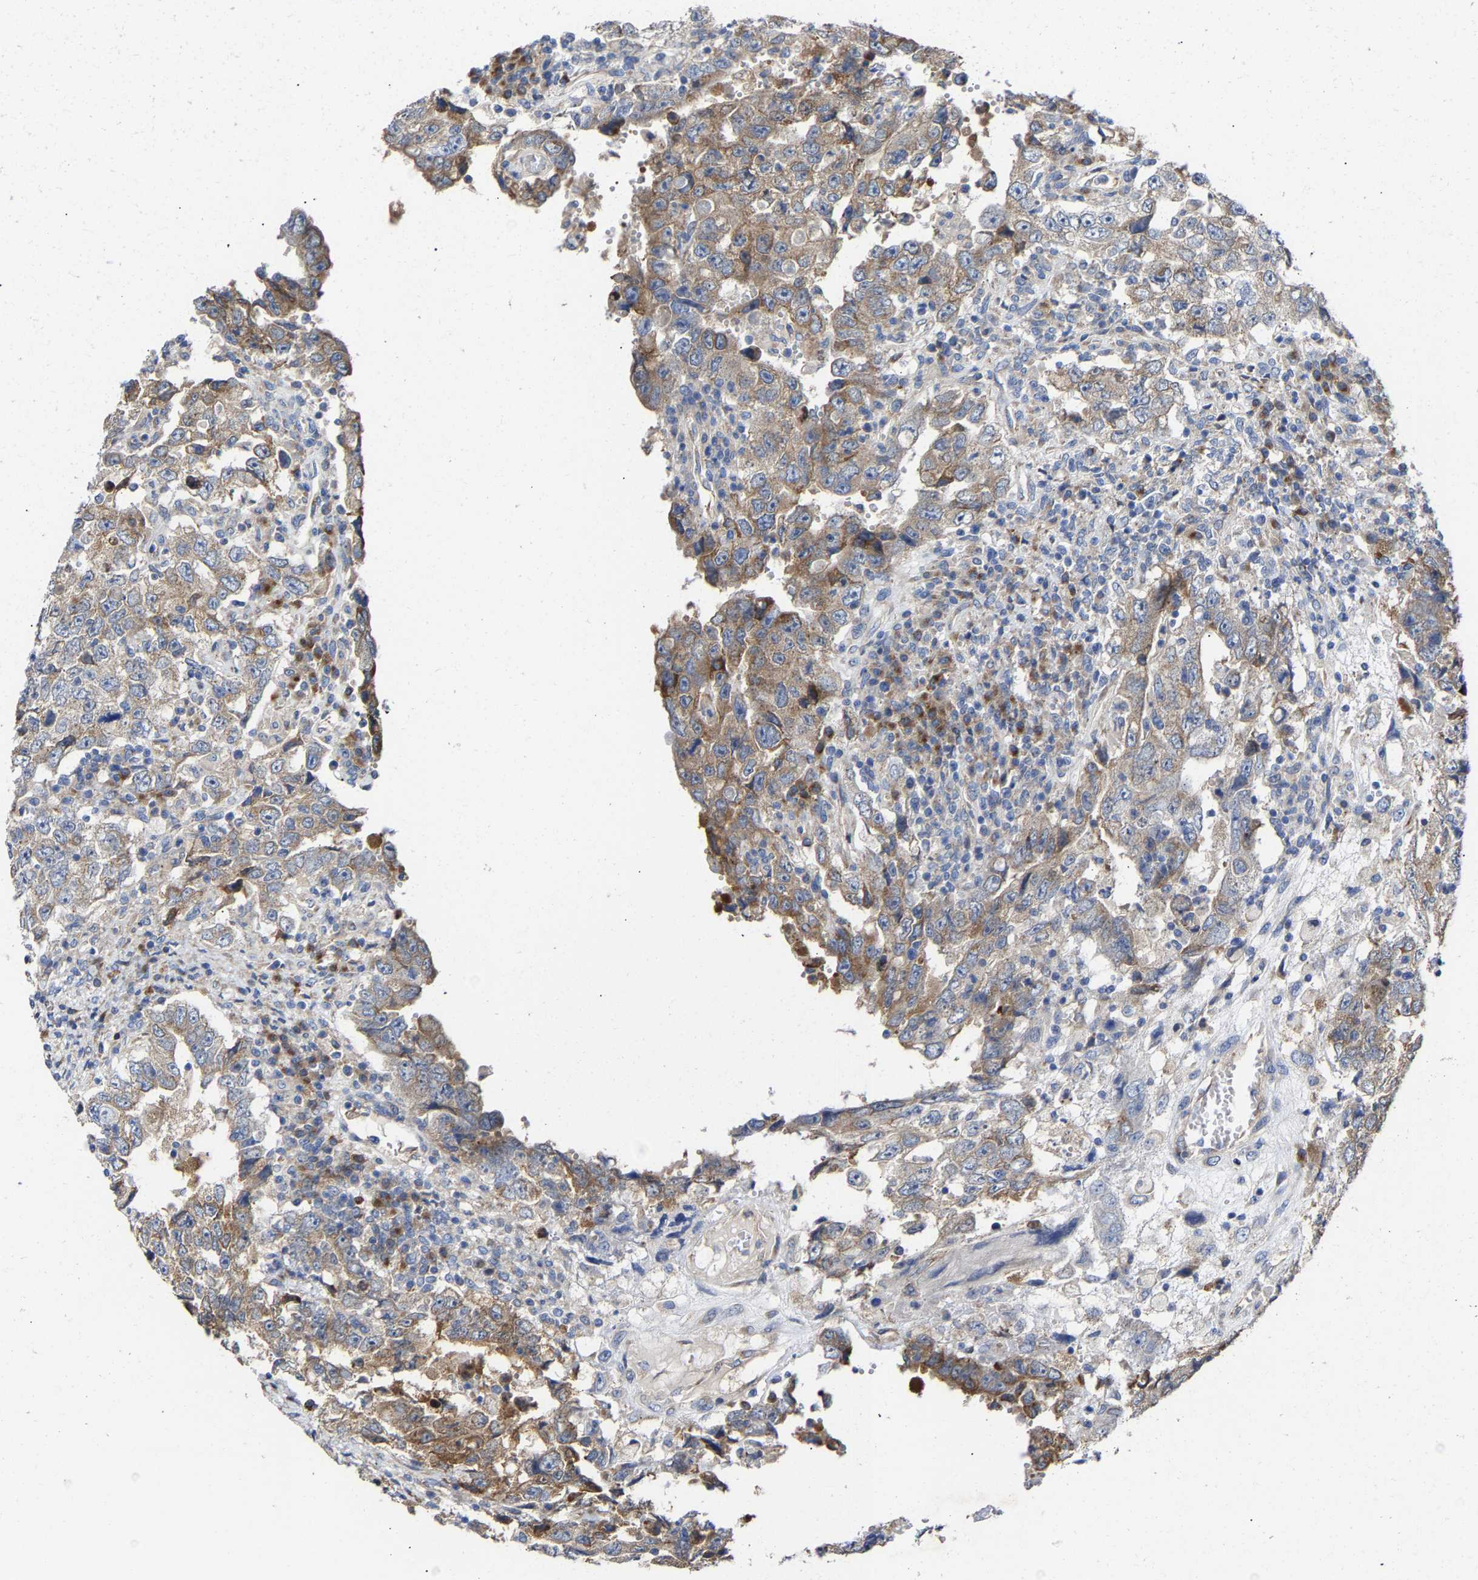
{"staining": {"intensity": "moderate", "quantity": ">75%", "location": "cytoplasmic/membranous"}, "tissue": "testis cancer", "cell_type": "Tumor cells", "image_type": "cancer", "snomed": [{"axis": "morphology", "description": "Carcinoma, Embryonal, NOS"}, {"axis": "topography", "description": "Testis"}], "caption": "DAB (3,3'-diaminobenzidine) immunohistochemical staining of human embryonal carcinoma (testis) demonstrates moderate cytoplasmic/membranous protein expression in about >75% of tumor cells.", "gene": "PPP1R15A", "patient": {"sex": "male", "age": 26}}